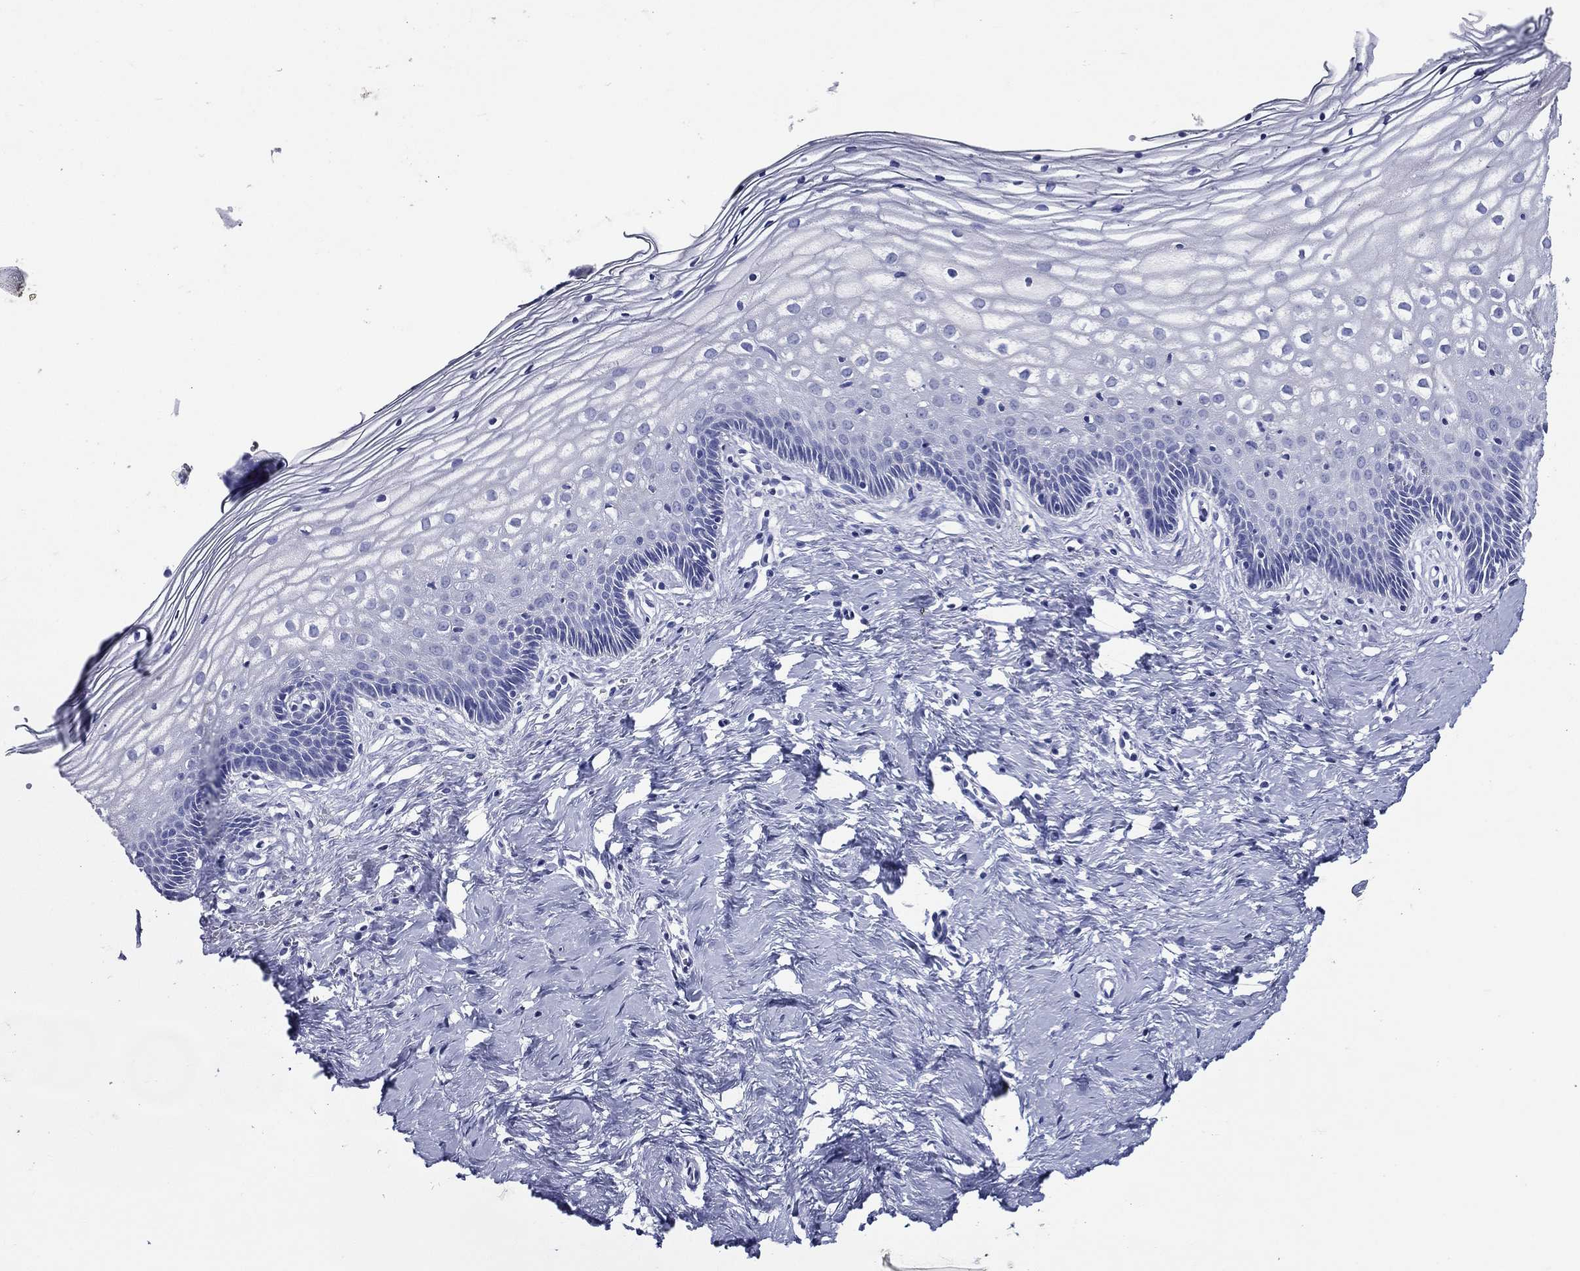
{"staining": {"intensity": "negative", "quantity": "none", "location": "none"}, "tissue": "cervix", "cell_type": "Glandular cells", "image_type": "normal", "snomed": [{"axis": "morphology", "description": "Normal tissue, NOS"}, {"axis": "topography", "description": "Cervix"}], "caption": "This is an IHC image of unremarkable human cervix. There is no staining in glandular cells.", "gene": "ACE2", "patient": {"sex": "female", "age": 42}}